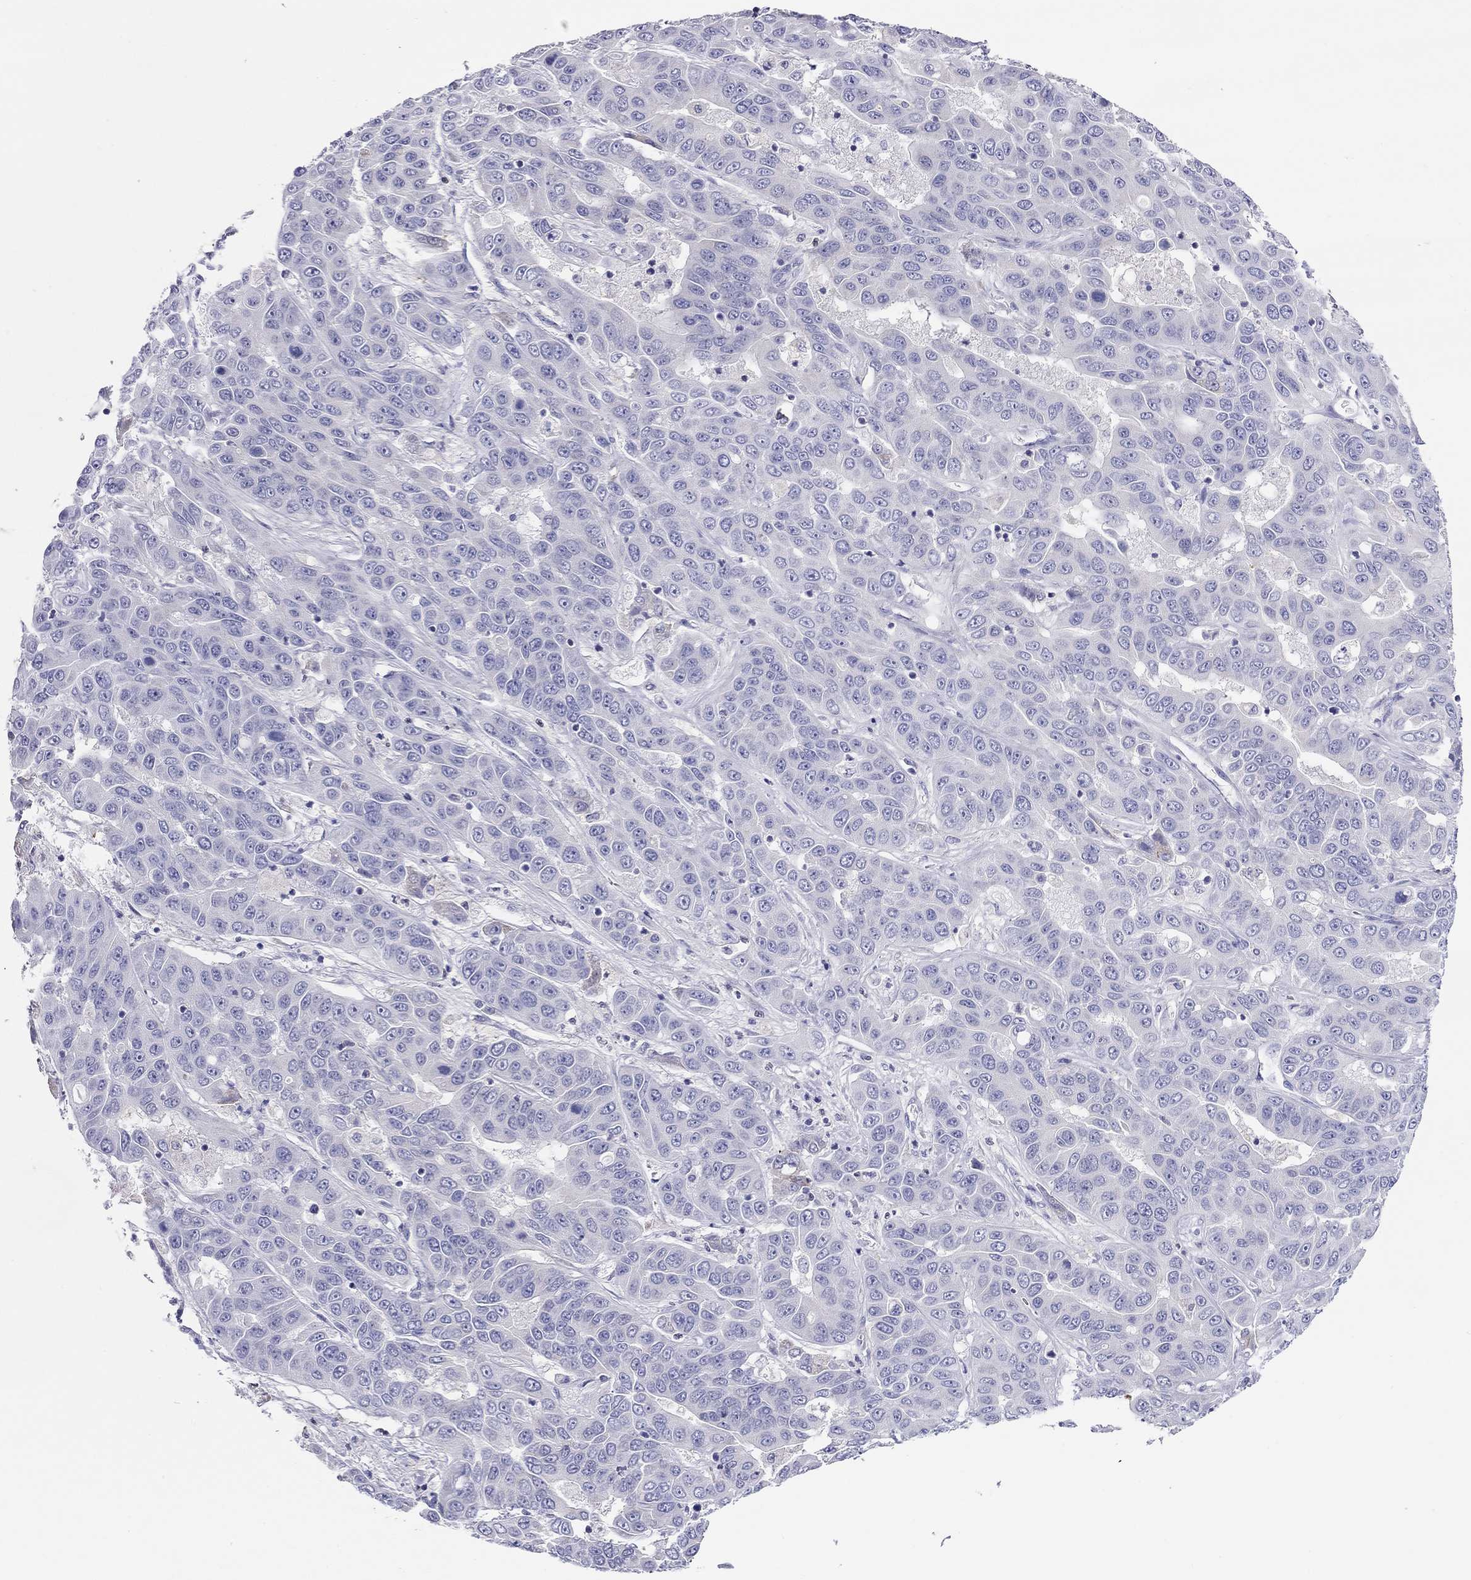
{"staining": {"intensity": "negative", "quantity": "none", "location": "none"}, "tissue": "liver cancer", "cell_type": "Tumor cells", "image_type": "cancer", "snomed": [{"axis": "morphology", "description": "Cholangiocarcinoma"}, {"axis": "topography", "description": "Liver"}], "caption": "Liver cancer was stained to show a protein in brown. There is no significant positivity in tumor cells. (Brightfield microscopy of DAB immunohistochemistry (IHC) at high magnification).", "gene": "SLC46A2", "patient": {"sex": "female", "age": 52}}